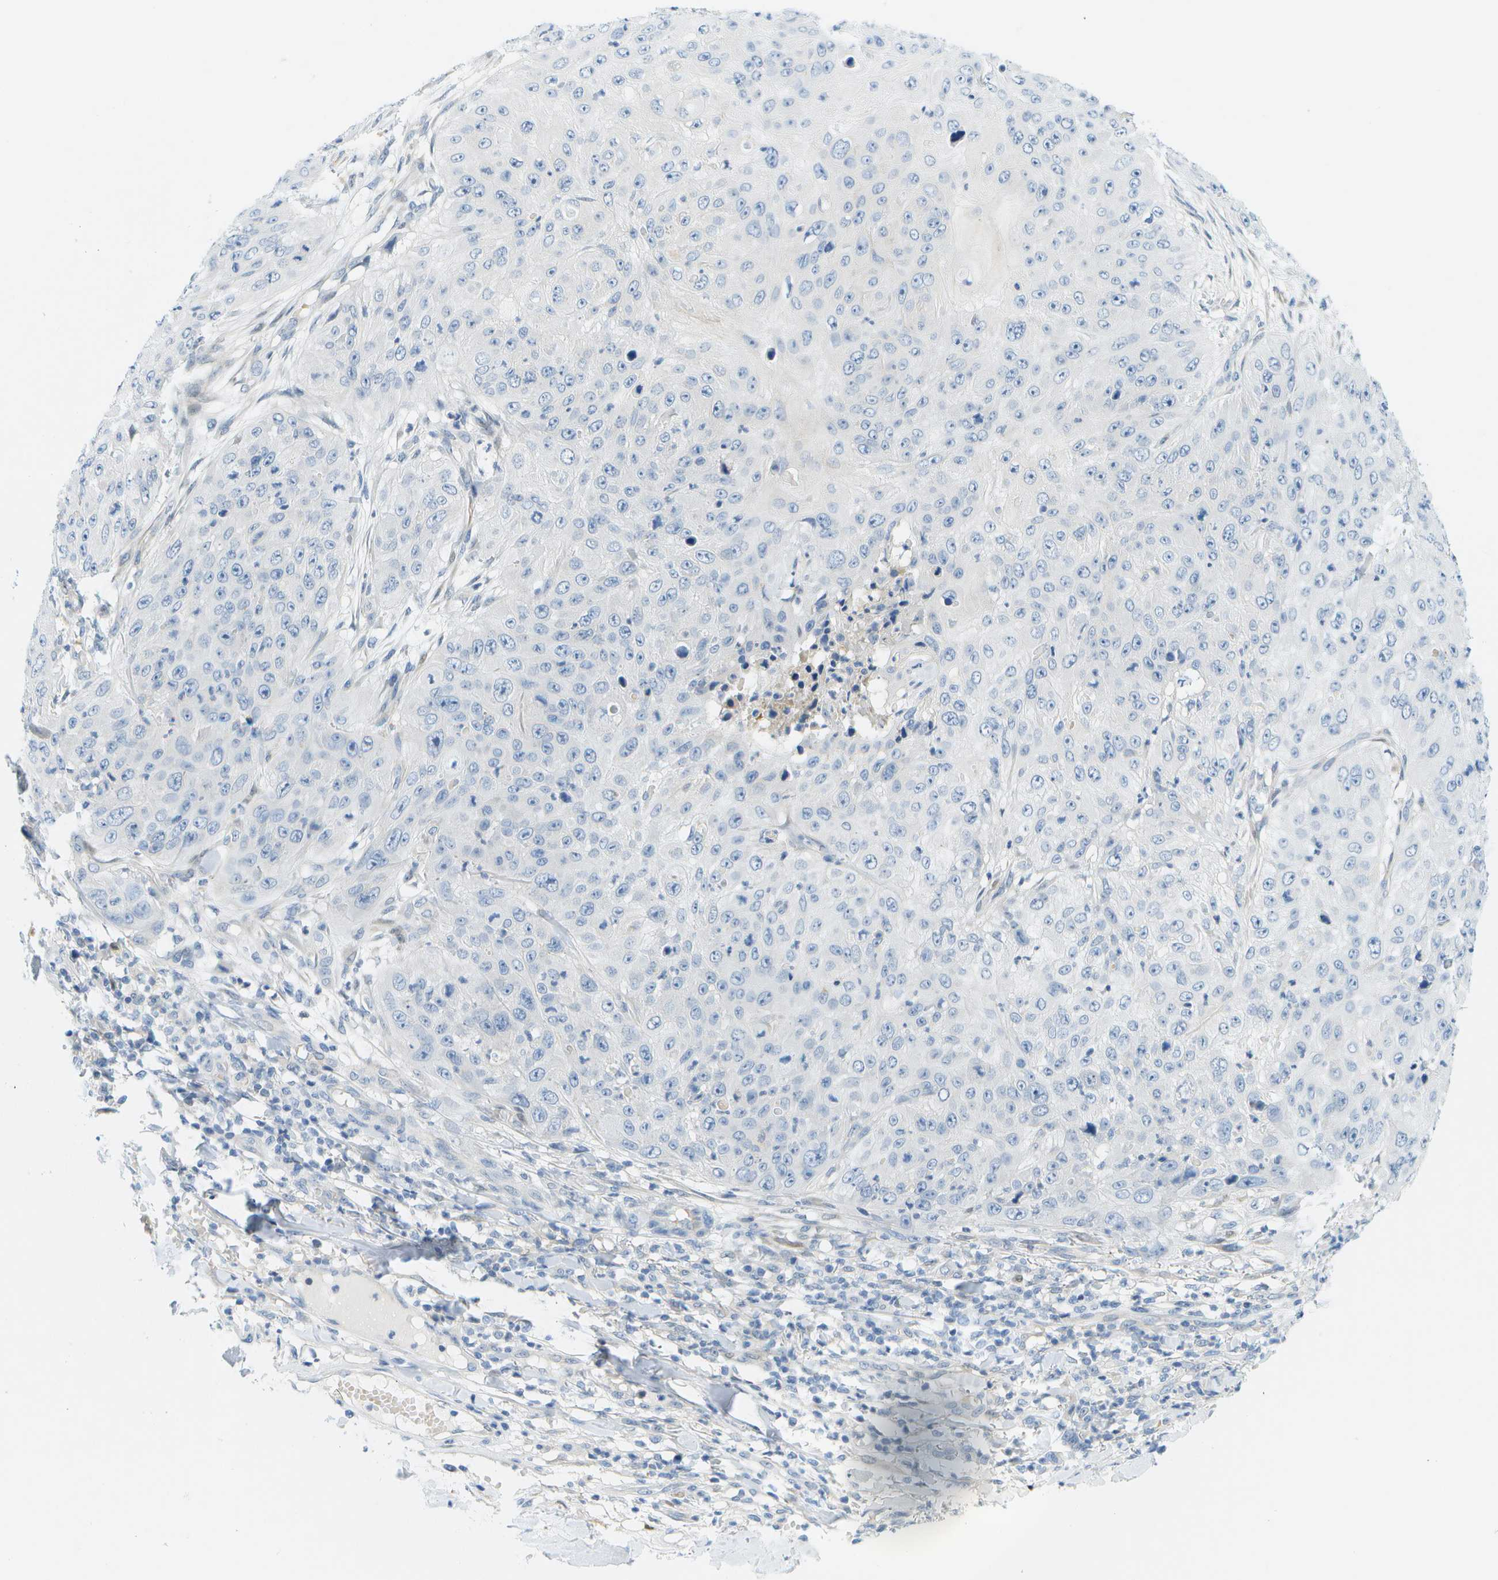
{"staining": {"intensity": "negative", "quantity": "none", "location": "none"}, "tissue": "skin cancer", "cell_type": "Tumor cells", "image_type": "cancer", "snomed": [{"axis": "morphology", "description": "Squamous cell carcinoma, NOS"}, {"axis": "topography", "description": "Skin"}], "caption": "Micrograph shows no protein staining in tumor cells of skin cancer (squamous cell carcinoma) tissue.", "gene": "CUL9", "patient": {"sex": "female", "age": 80}}